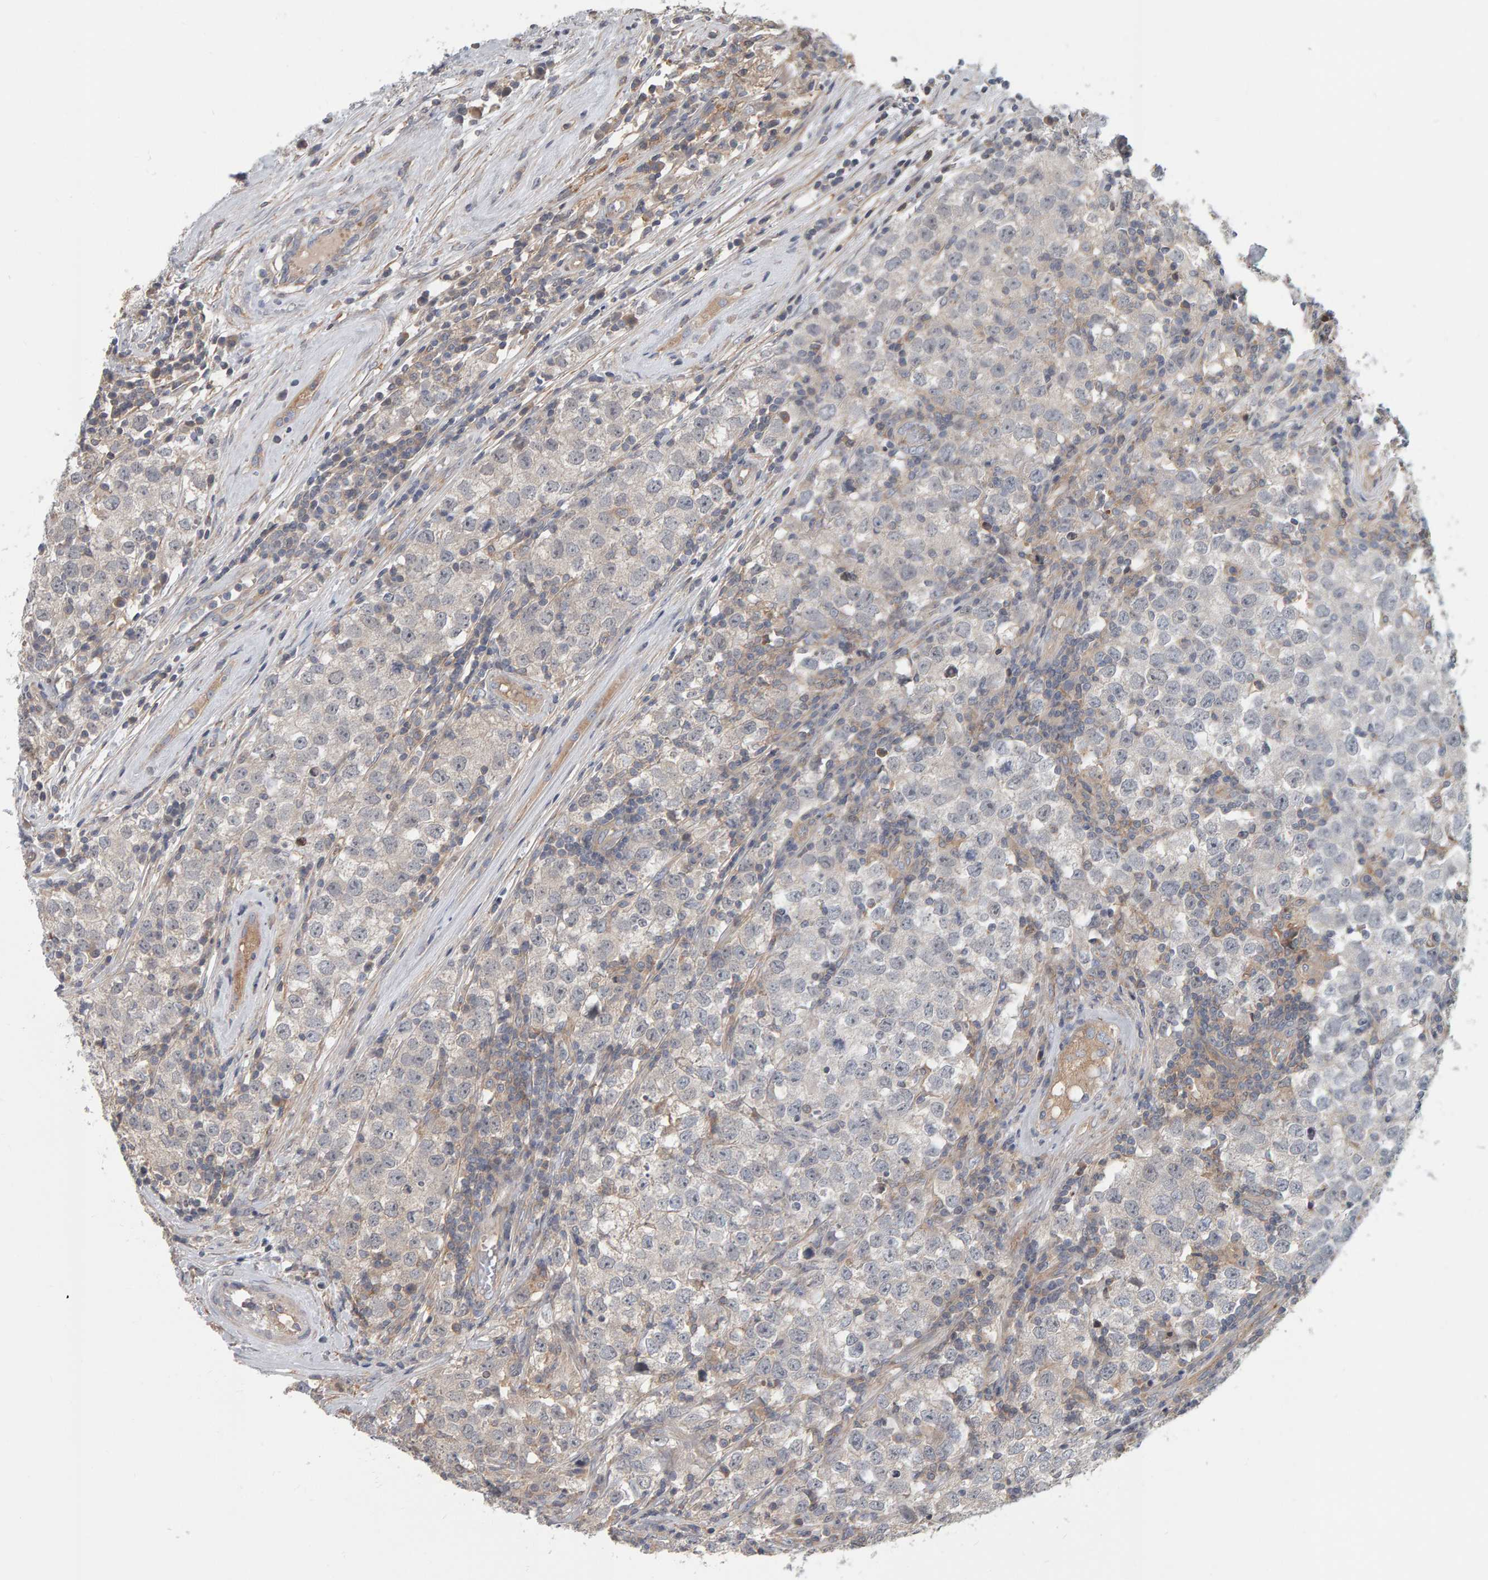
{"staining": {"intensity": "negative", "quantity": "none", "location": "none"}, "tissue": "testis cancer", "cell_type": "Tumor cells", "image_type": "cancer", "snomed": [{"axis": "morphology", "description": "Seminoma, NOS"}, {"axis": "morphology", "description": "Carcinoma, Embryonal, NOS"}, {"axis": "topography", "description": "Testis"}], "caption": "Tumor cells are negative for protein expression in human testis seminoma.", "gene": "C9orf72", "patient": {"sex": "male", "age": 28}}